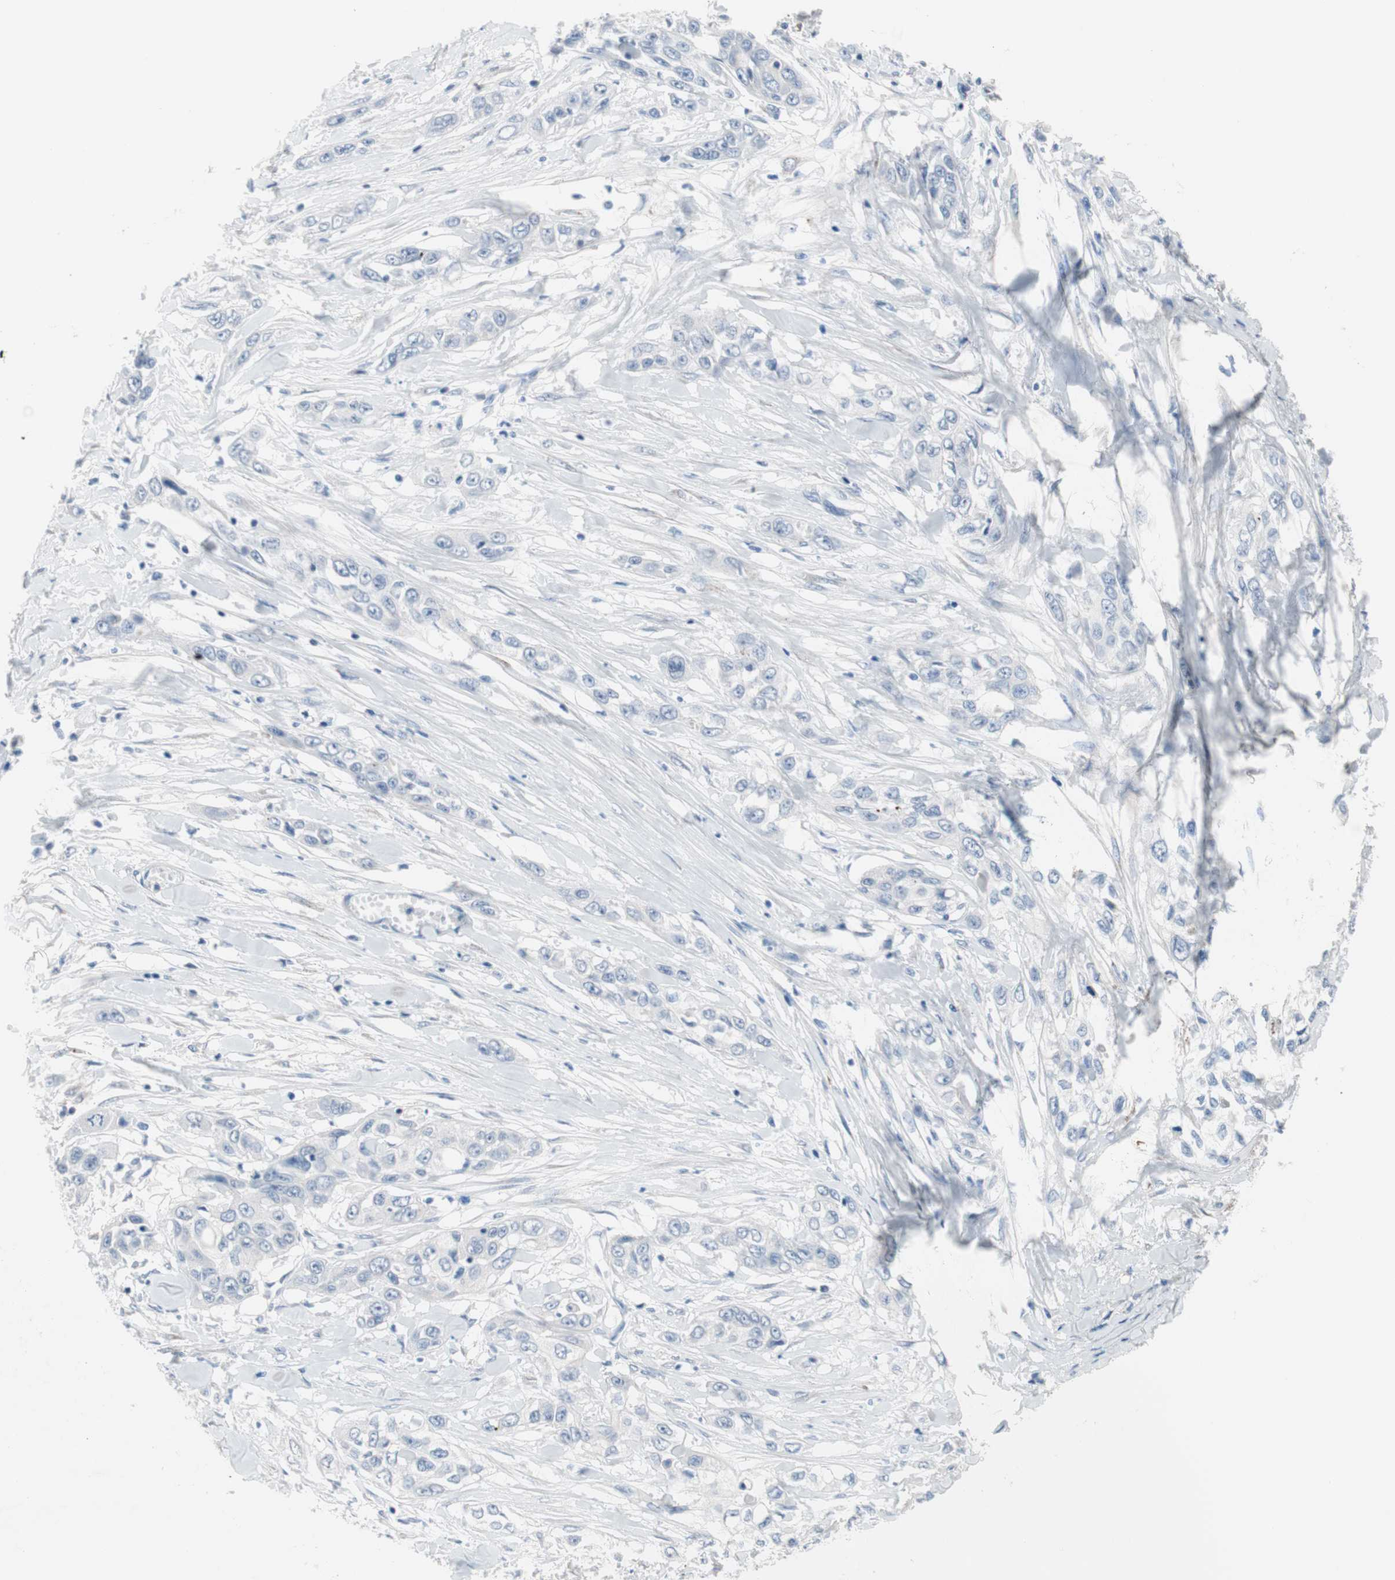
{"staining": {"intensity": "negative", "quantity": "none", "location": "none"}, "tissue": "pancreatic cancer", "cell_type": "Tumor cells", "image_type": "cancer", "snomed": [{"axis": "morphology", "description": "Adenocarcinoma, NOS"}, {"axis": "topography", "description": "Pancreas"}], "caption": "DAB immunohistochemical staining of pancreatic cancer (adenocarcinoma) demonstrates no significant positivity in tumor cells.", "gene": "ULBP1", "patient": {"sex": "female", "age": 70}}